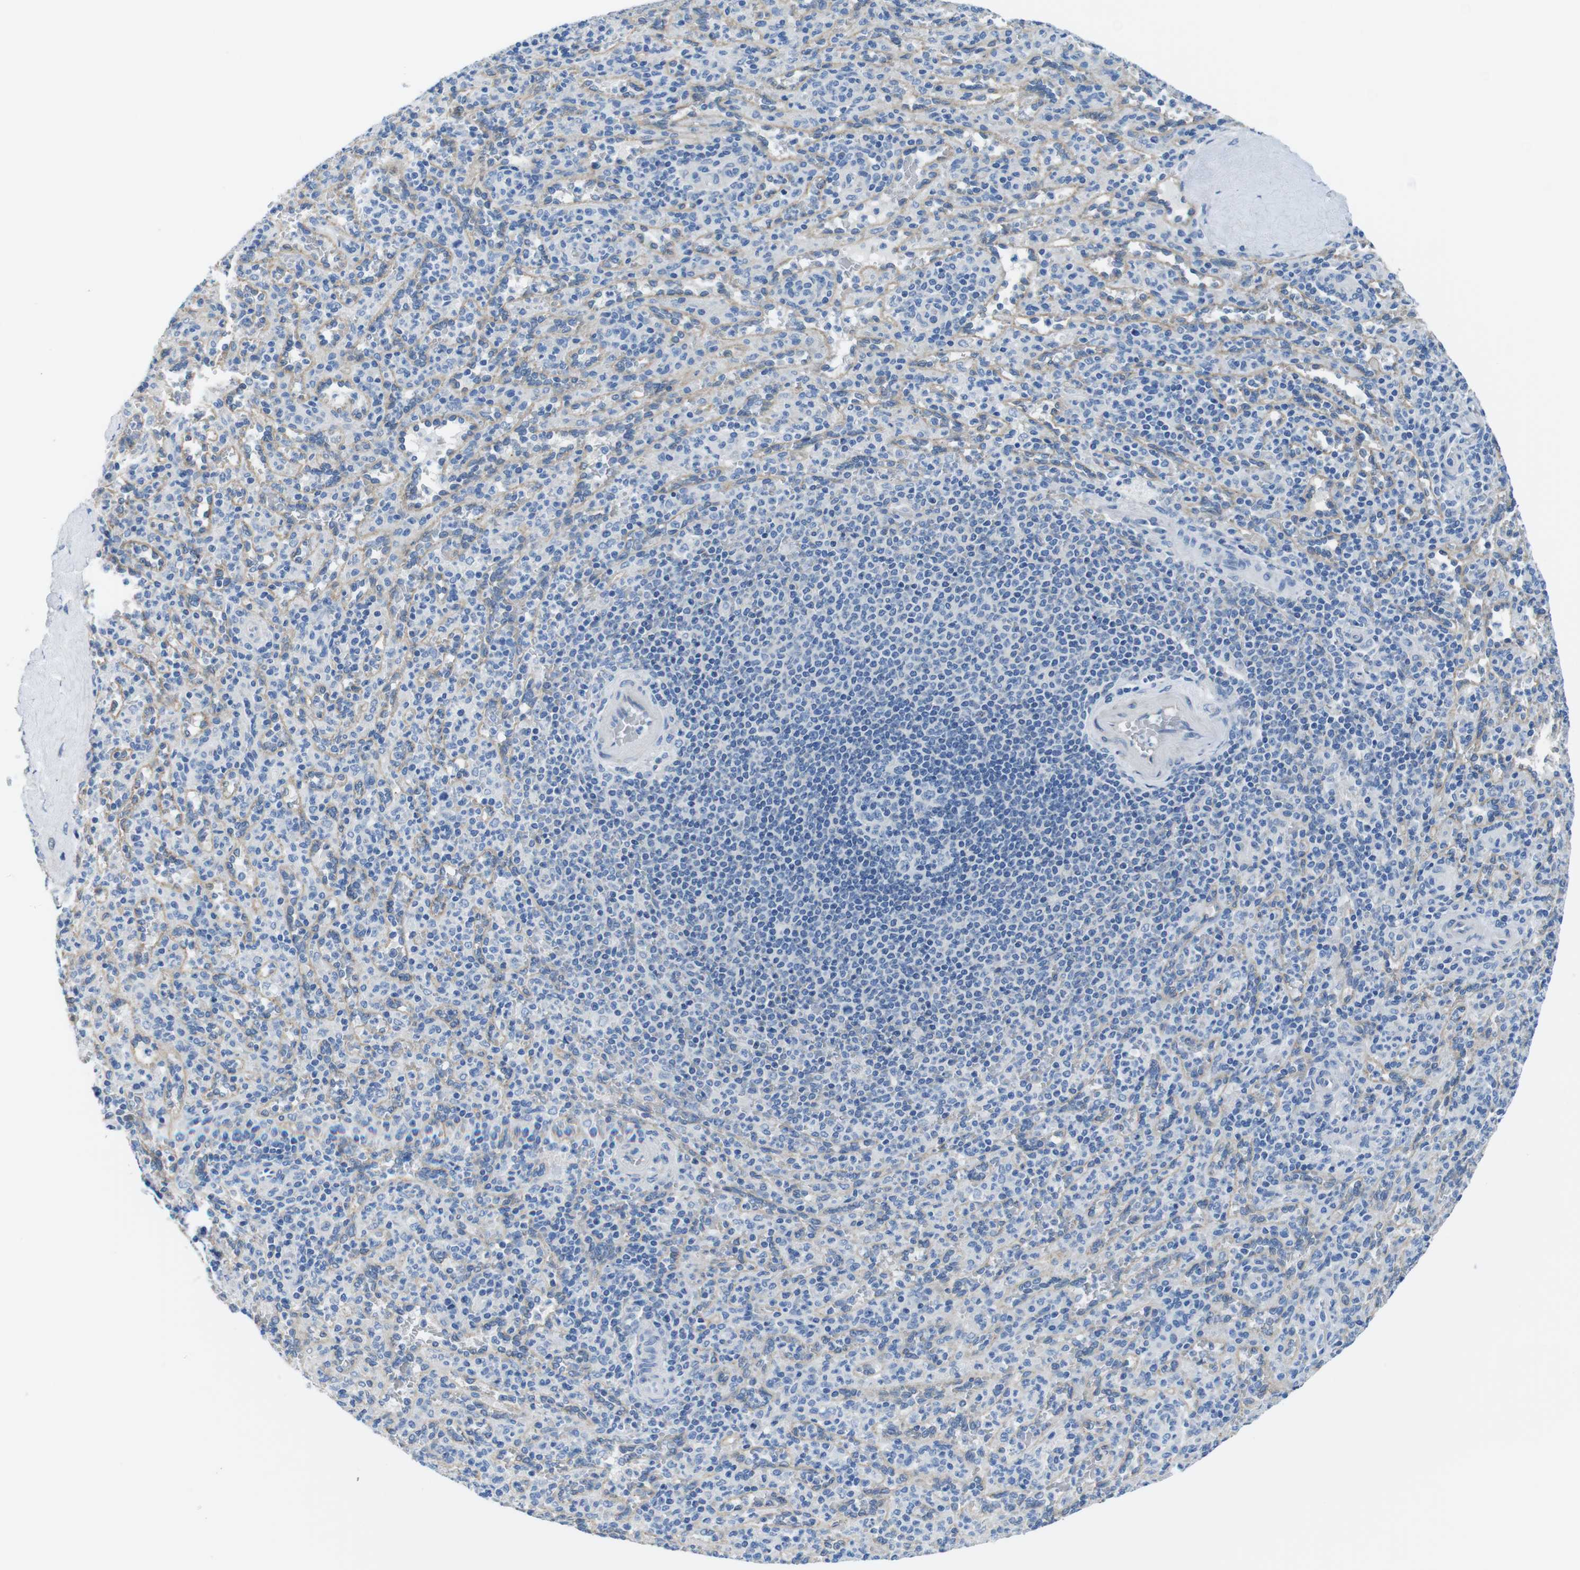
{"staining": {"intensity": "negative", "quantity": "none", "location": "none"}, "tissue": "spleen", "cell_type": "Cells in red pulp", "image_type": "normal", "snomed": [{"axis": "morphology", "description": "Normal tissue, NOS"}, {"axis": "topography", "description": "Spleen"}], "caption": "This is a image of IHC staining of normal spleen, which shows no staining in cells in red pulp. Nuclei are stained in blue.", "gene": "CDH8", "patient": {"sex": "male", "age": 36}}